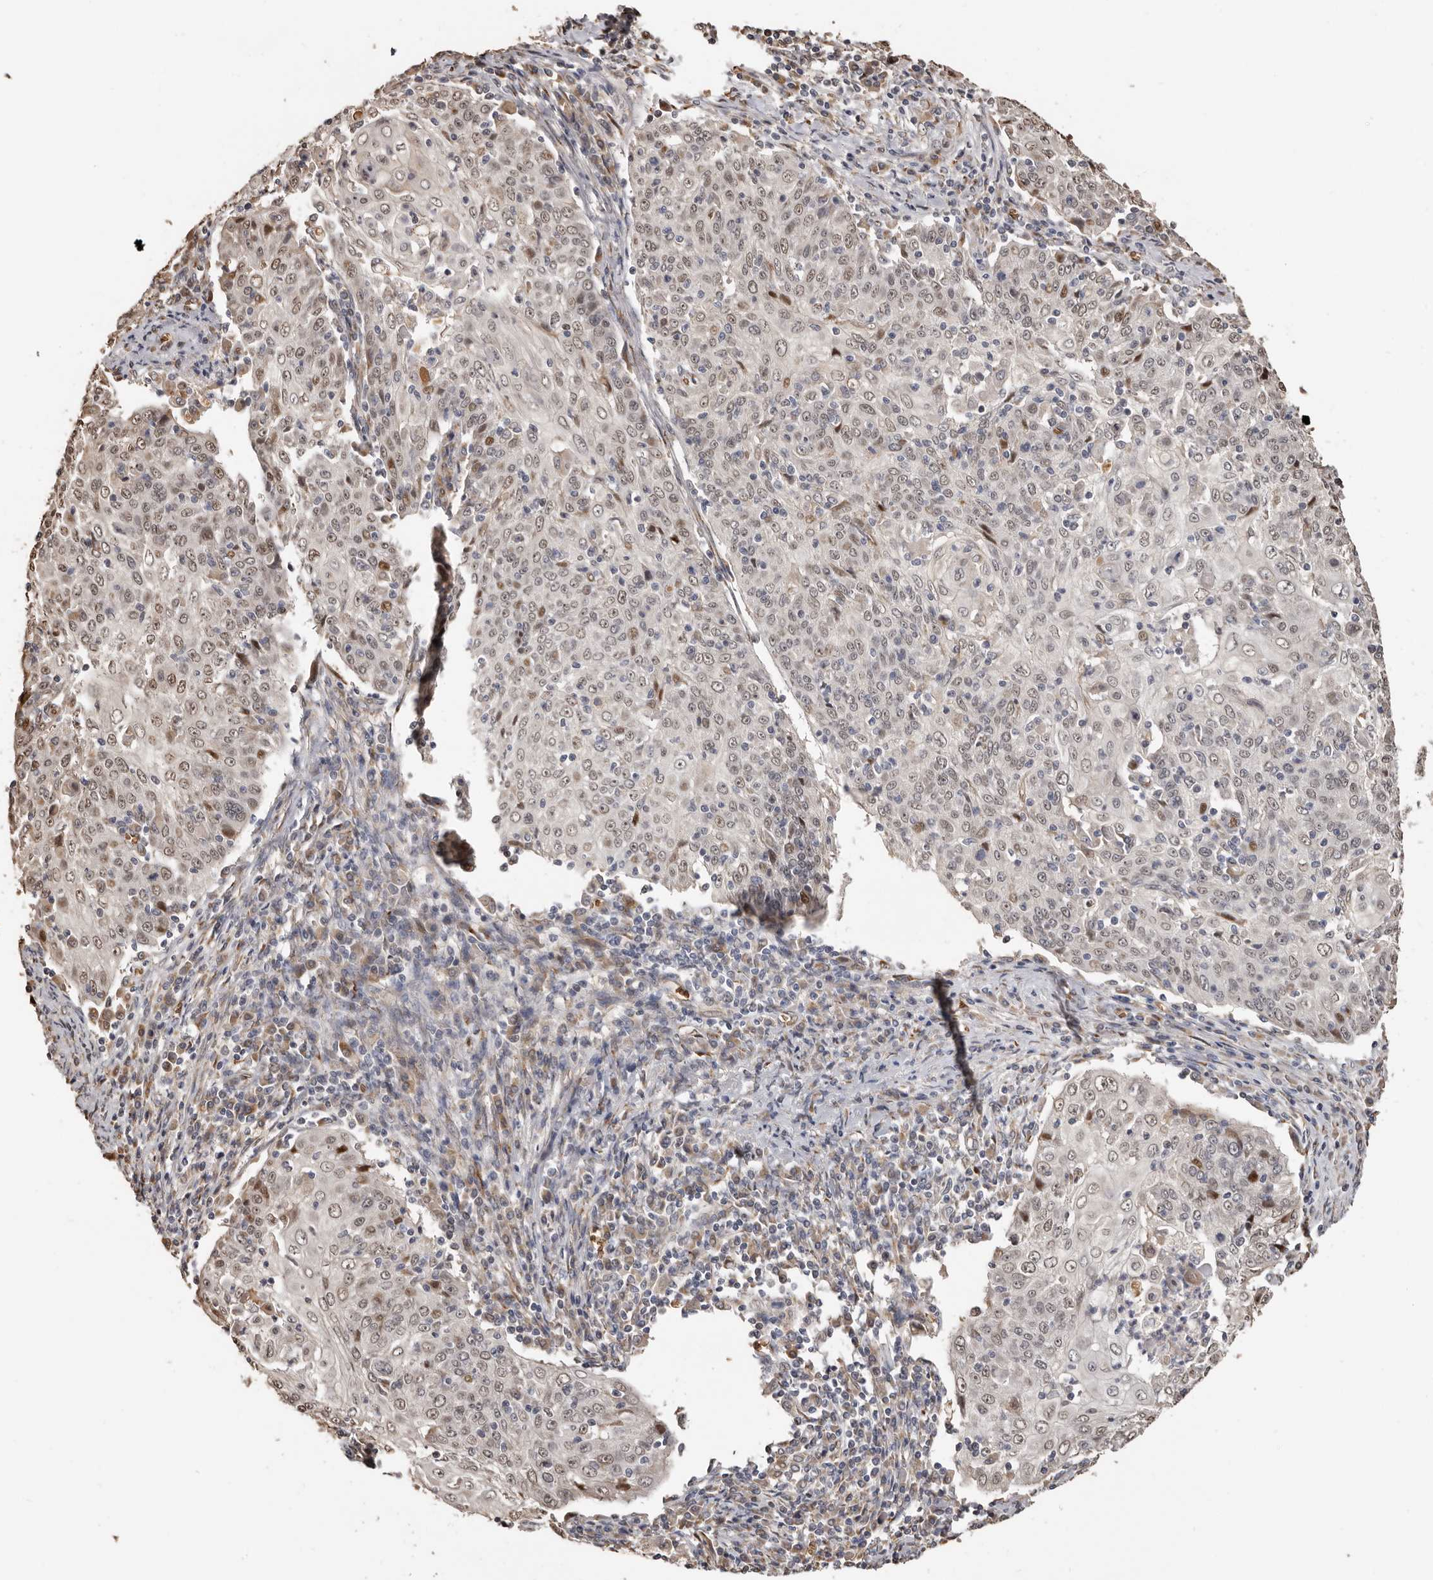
{"staining": {"intensity": "weak", "quantity": ">75%", "location": "nuclear"}, "tissue": "cervical cancer", "cell_type": "Tumor cells", "image_type": "cancer", "snomed": [{"axis": "morphology", "description": "Squamous cell carcinoma, NOS"}, {"axis": "topography", "description": "Cervix"}], "caption": "This is a histology image of immunohistochemistry staining of squamous cell carcinoma (cervical), which shows weak staining in the nuclear of tumor cells.", "gene": "ENTREP1", "patient": {"sex": "female", "age": 48}}